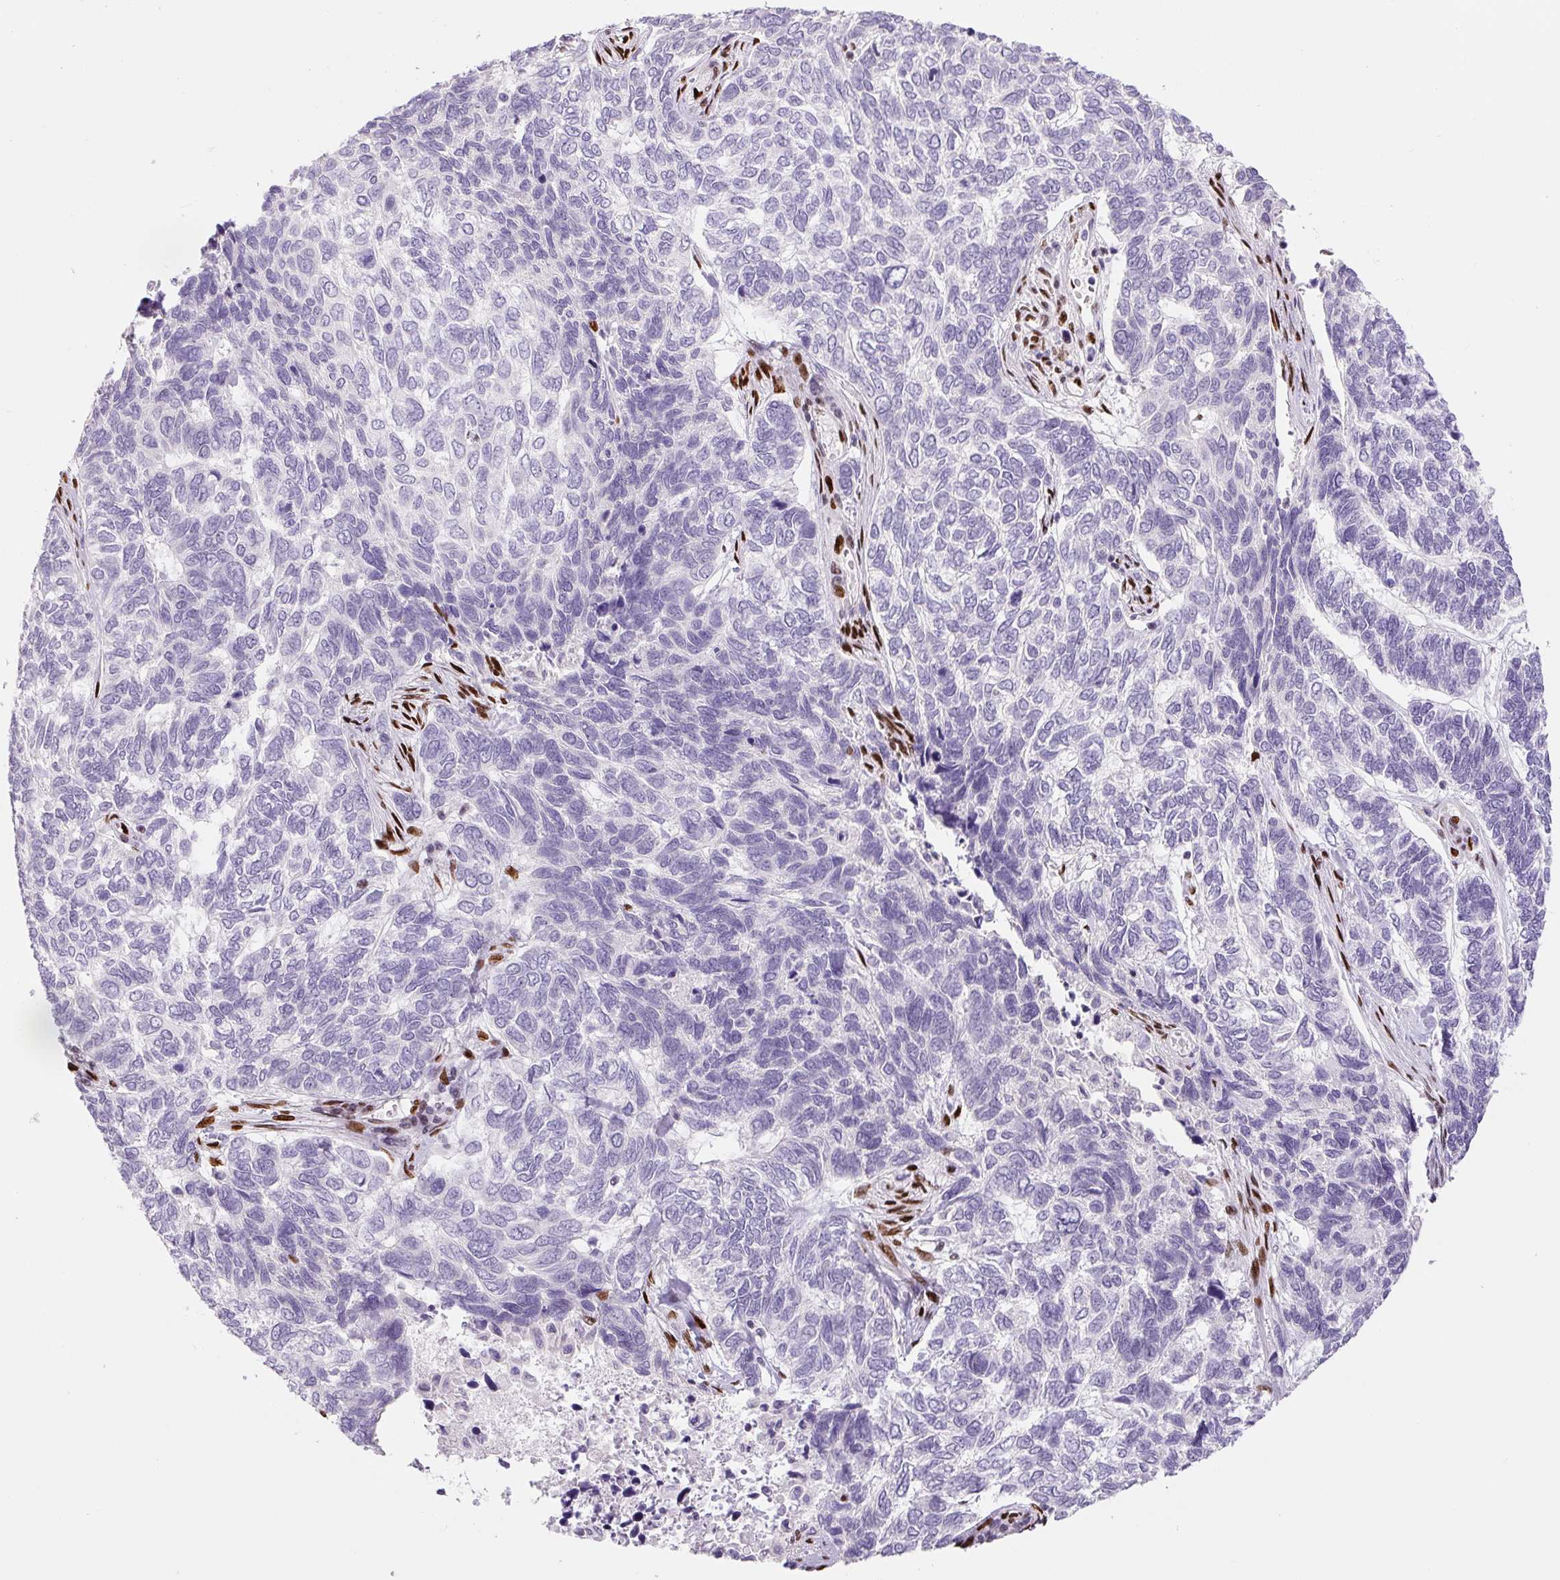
{"staining": {"intensity": "negative", "quantity": "none", "location": "none"}, "tissue": "skin cancer", "cell_type": "Tumor cells", "image_type": "cancer", "snomed": [{"axis": "morphology", "description": "Basal cell carcinoma"}, {"axis": "topography", "description": "Skin"}], "caption": "The photomicrograph shows no staining of tumor cells in skin cancer (basal cell carcinoma). (DAB (3,3'-diaminobenzidine) immunohistochemistry (IHC) visualized using brightfield microscopy, high magnification).", "gene": "ZEB1", "patient": {"sex": "female", "age": 65}}